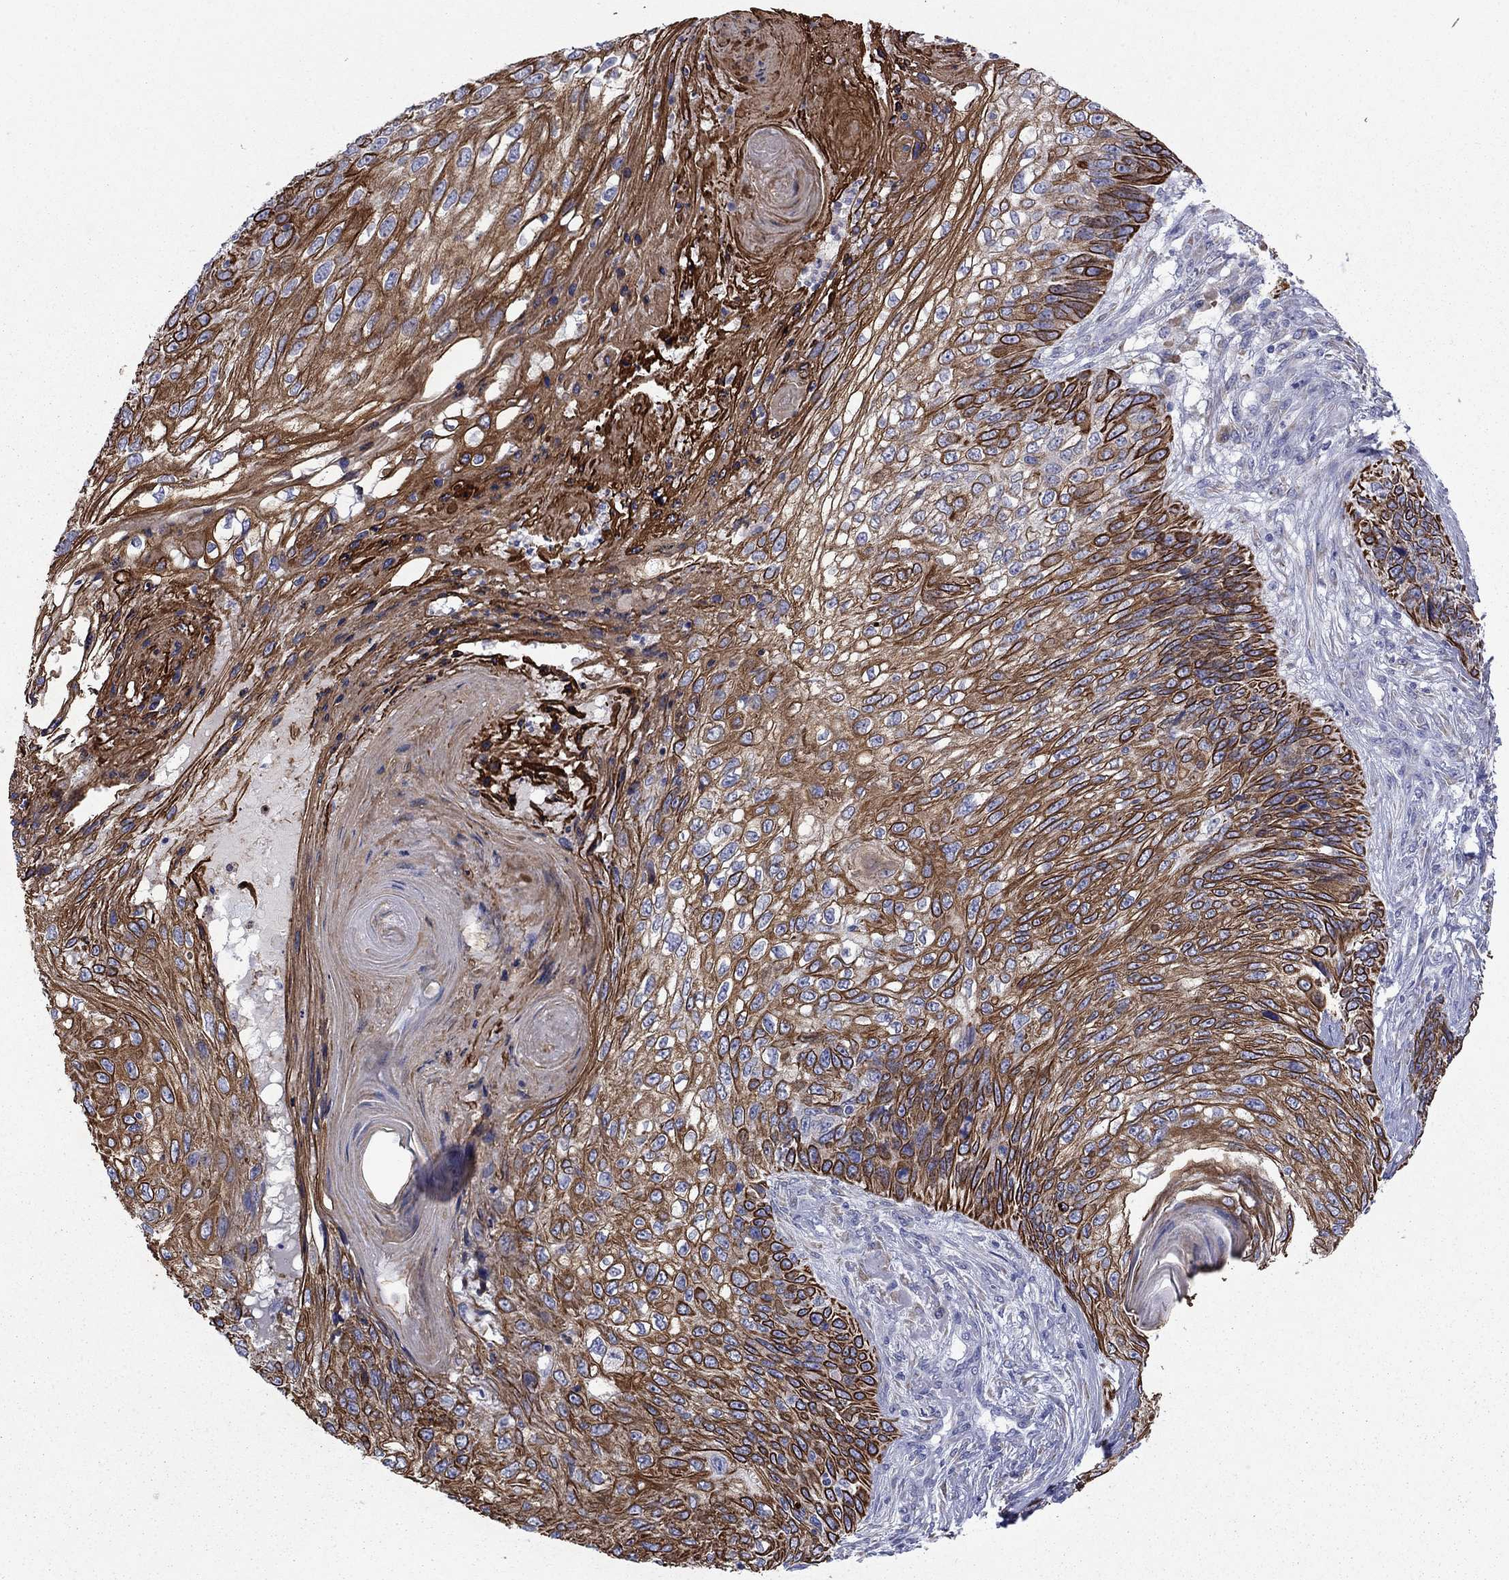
{"staining": {"intensity": "strong", "quantity": ">75%", "location": "cytoplasmic/membranous,nuclear"}, "tissue": "skin cancer", "cell_type": "Tumor cells", "image_type": "cancer", "snomed": [{"axis": "morphology", "description": "Squamous cell carcinoma, NOS"}, {"axis": "topography", "description": "Skin"}], "caption": "The immunohistochemical stain labels strong cytoplasmic/membranous and nuclear staining in tumor cells of skin cancer (squamous cell carcinoma) tissue.", "gene": "TMPRSS11A", "patient": {"sex": "male", "age": 92}}